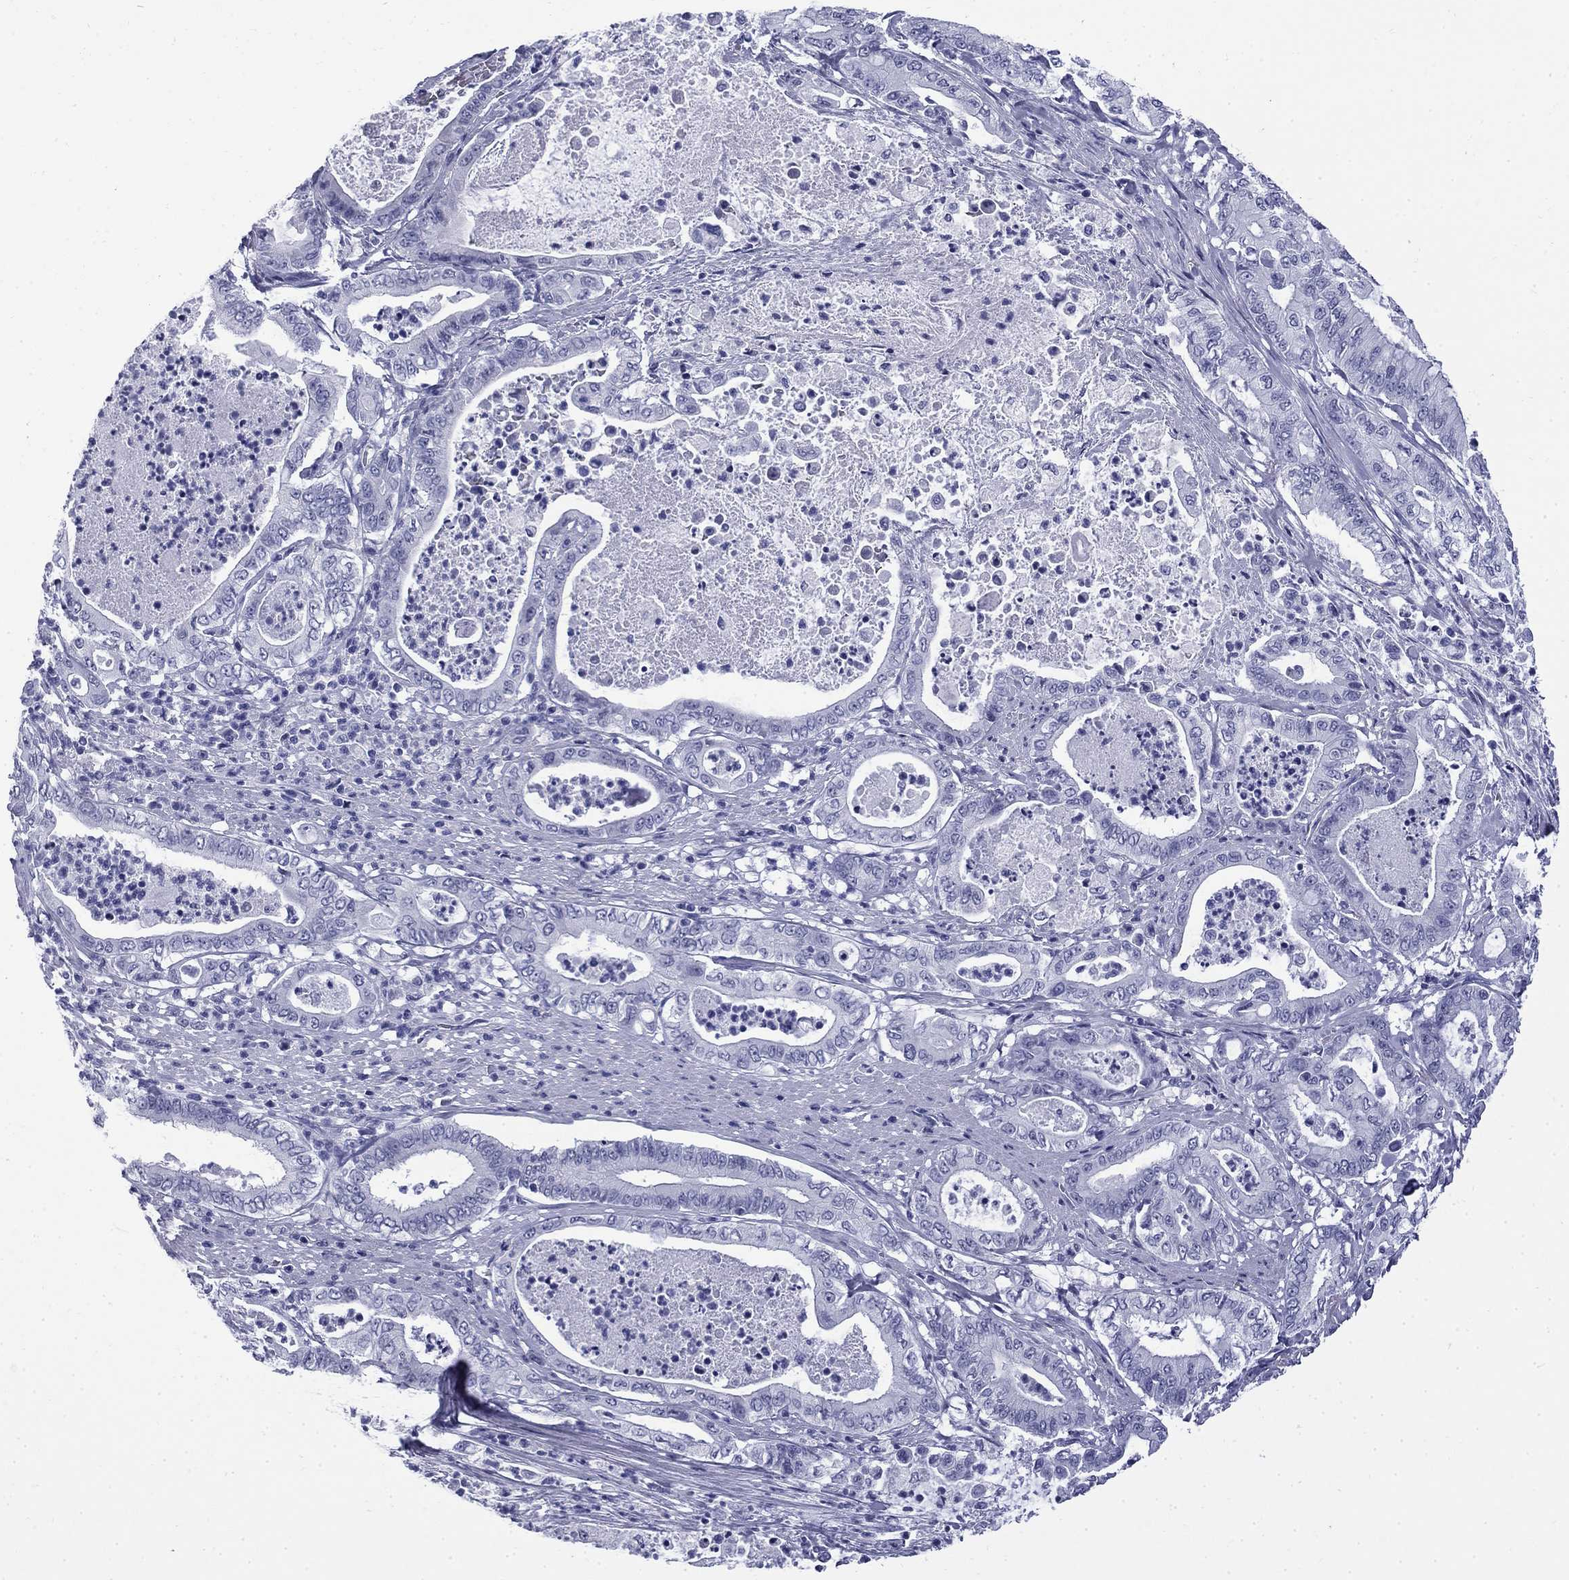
{"staining": {"intensity": "negative", "quantity": "none", "location": "none"}, "tissue": "pancreatic cancer", "cell_type": "Tumor cells", "image_type": "cancer", "snomed": [{"axis": "morphology", "description": "Adenocarcinoma, NOS"}, {"axis": "topography", "description": "Pancreas"}], "caption": "Immunohistochemistry histopathology image of neoplastic tissue: pancreatic cancer stained with DAB (3,3'-diaminobenzidine) displays no significant protein expression in tumor cells.", "gene": "MGARP", "patient": {"sex": "male", "age": 71}}